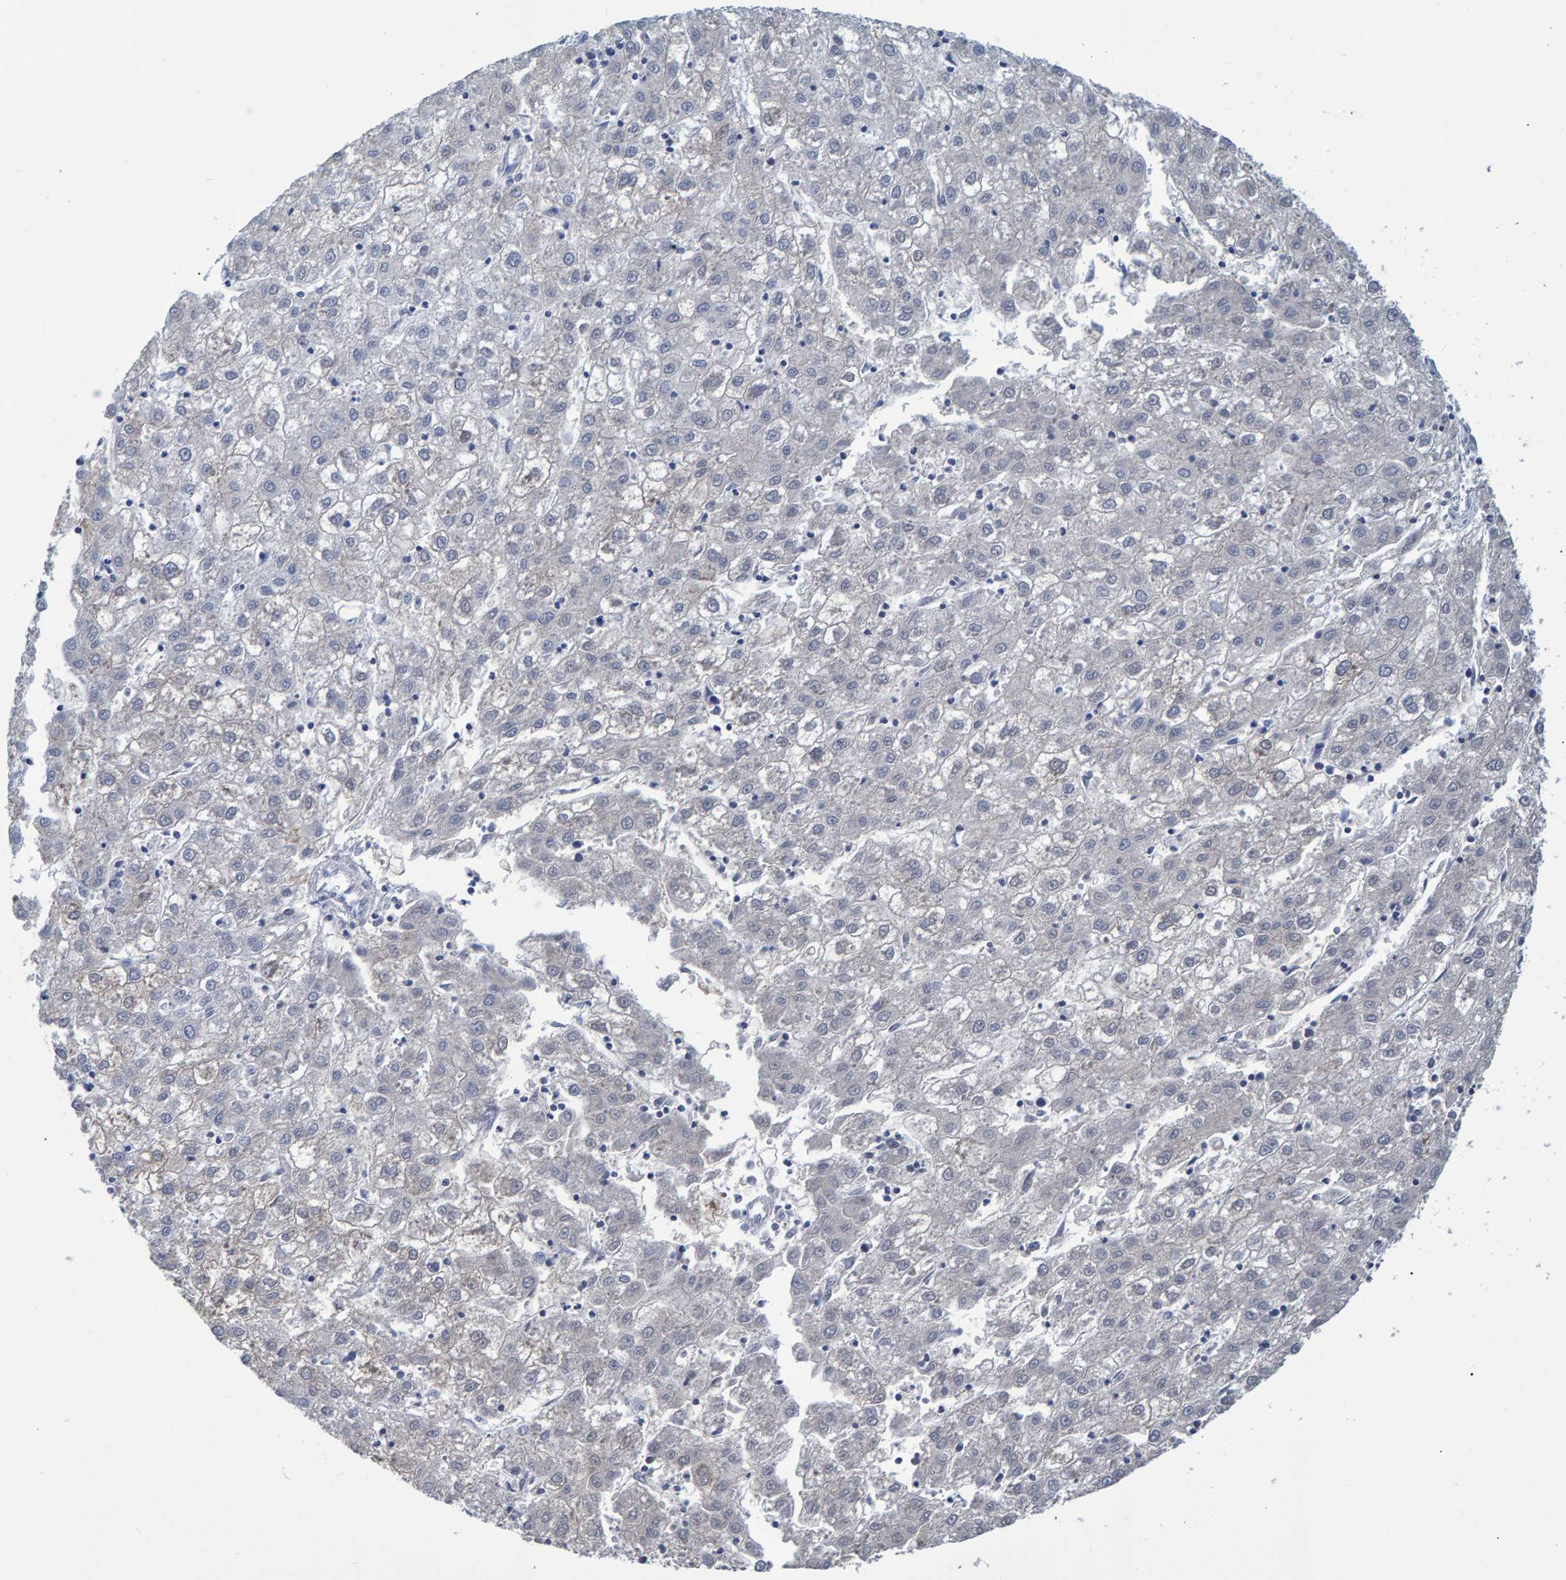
{"staining": {"intensity": "weak", "quantity": "<25%", "location": "cytoplasmic/membranous"}, "tissue": "liver cancer", "cell_type": "Tumor cells", "image_type": "cancer", "snomed": [{"axis": "morphology", "description": "Carcinoma, Hepatocellular, NOS"}, {"axis": "topography", "description": "Liver"}], "caption": "The IHC histopathology image has no significant positivity in tumor cells of liver cancer (hepatocellular carcinoma) tissue.", "gene": "PROCA1", "patient": {"sex": "male", "age": 72}}